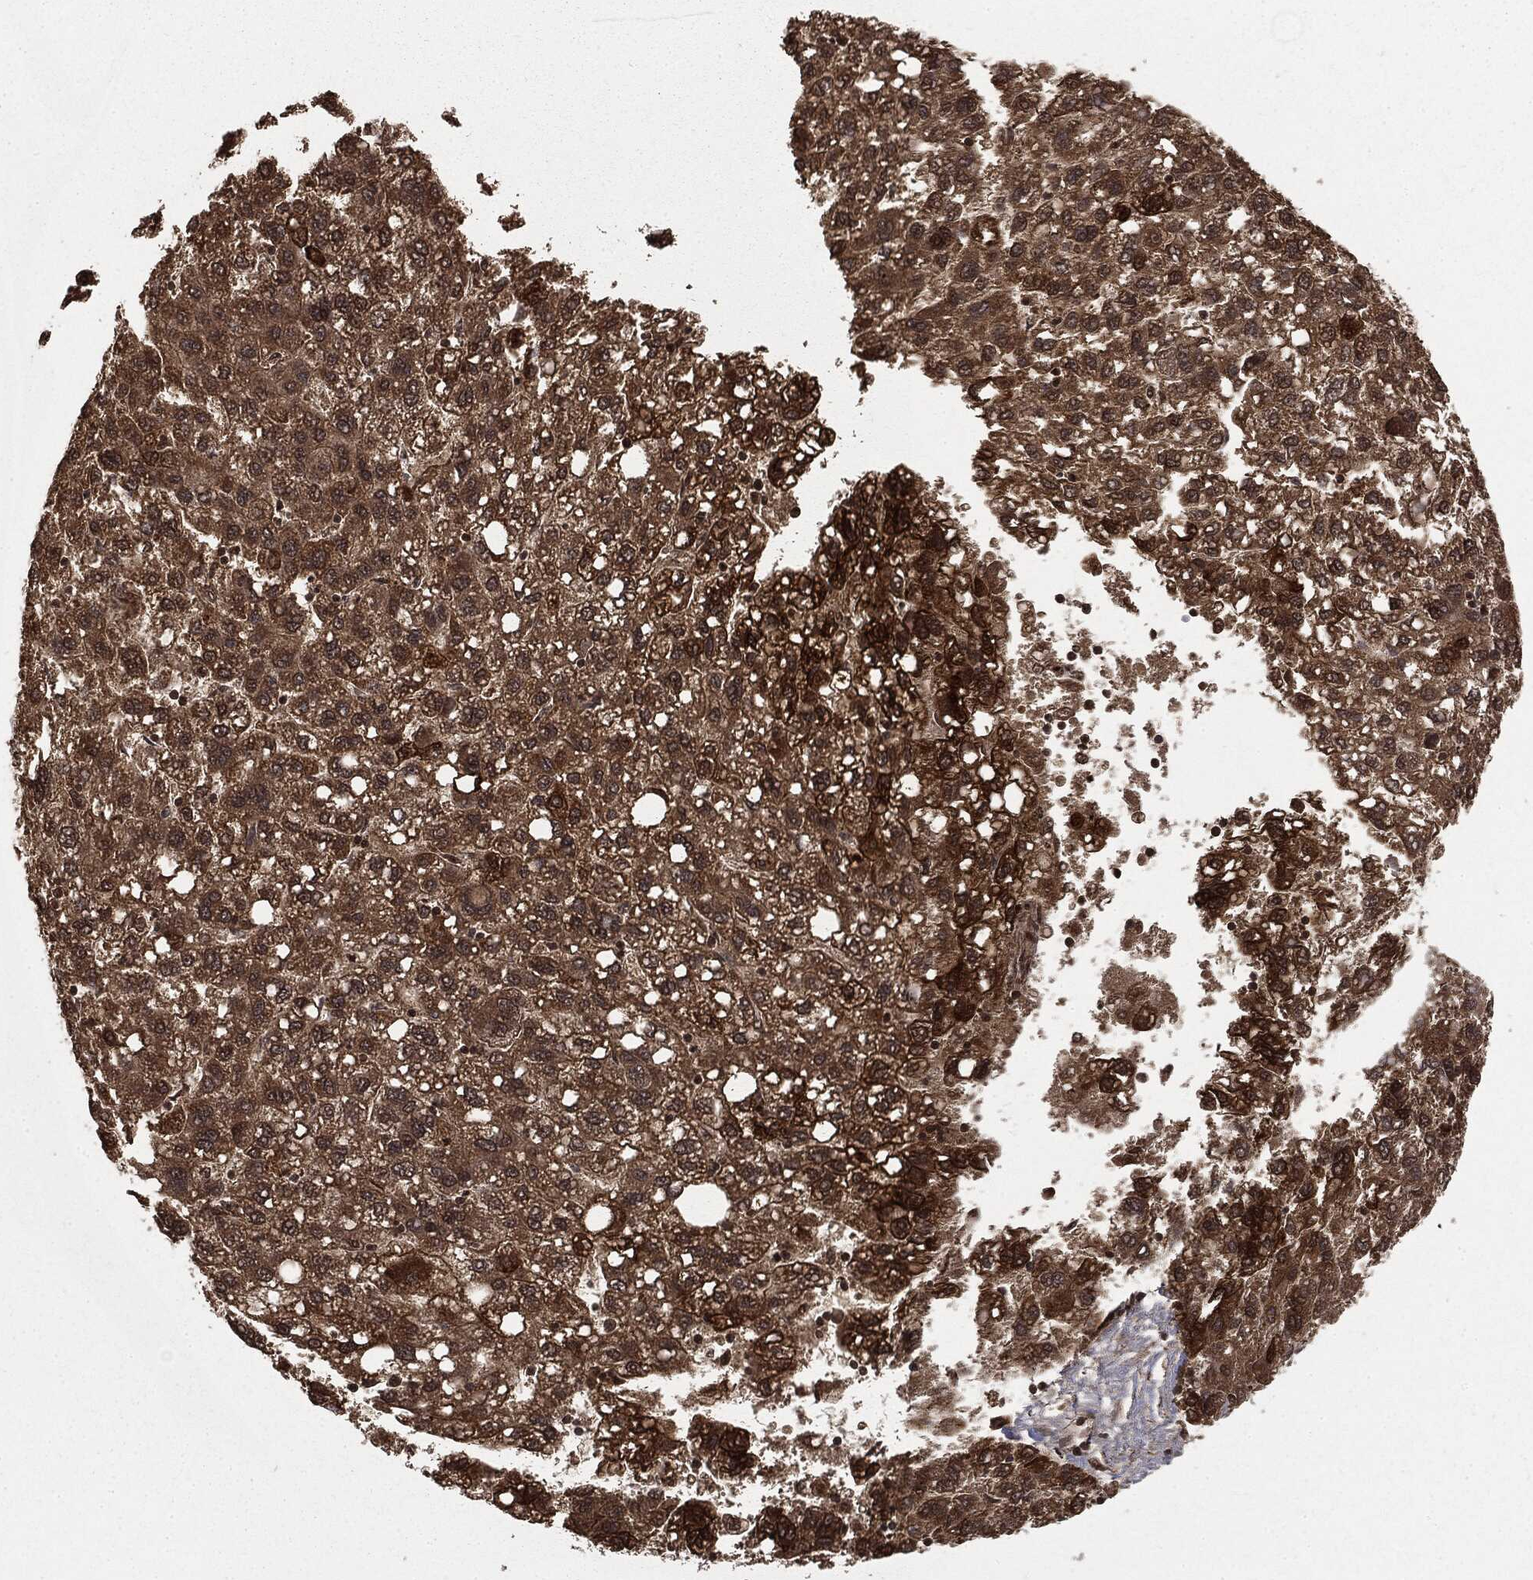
{"staining": {"intensity": "strong", "quantity": "<25%", "location": "cytoplasmic/membranous"}, "tissue": "liver cancer", "cell_type": "Tumor cells", "image_type": "cancer", "snomed": [{"axis": "morphology", "description": "Carcinoma, Hepatocellular, NOS"}, {"axis": "topography", "description": "Liver"}], "caption": "IHC photomicrograph of human hepatocellular carcinoma (liver) stained for a protein (brown), which displays medium levels of strong cytoplasmic/membranous staining in approximately <25% of tumor cells.", "gene": "CTDP1", "patient": {"sex": "female", "age": 82}}